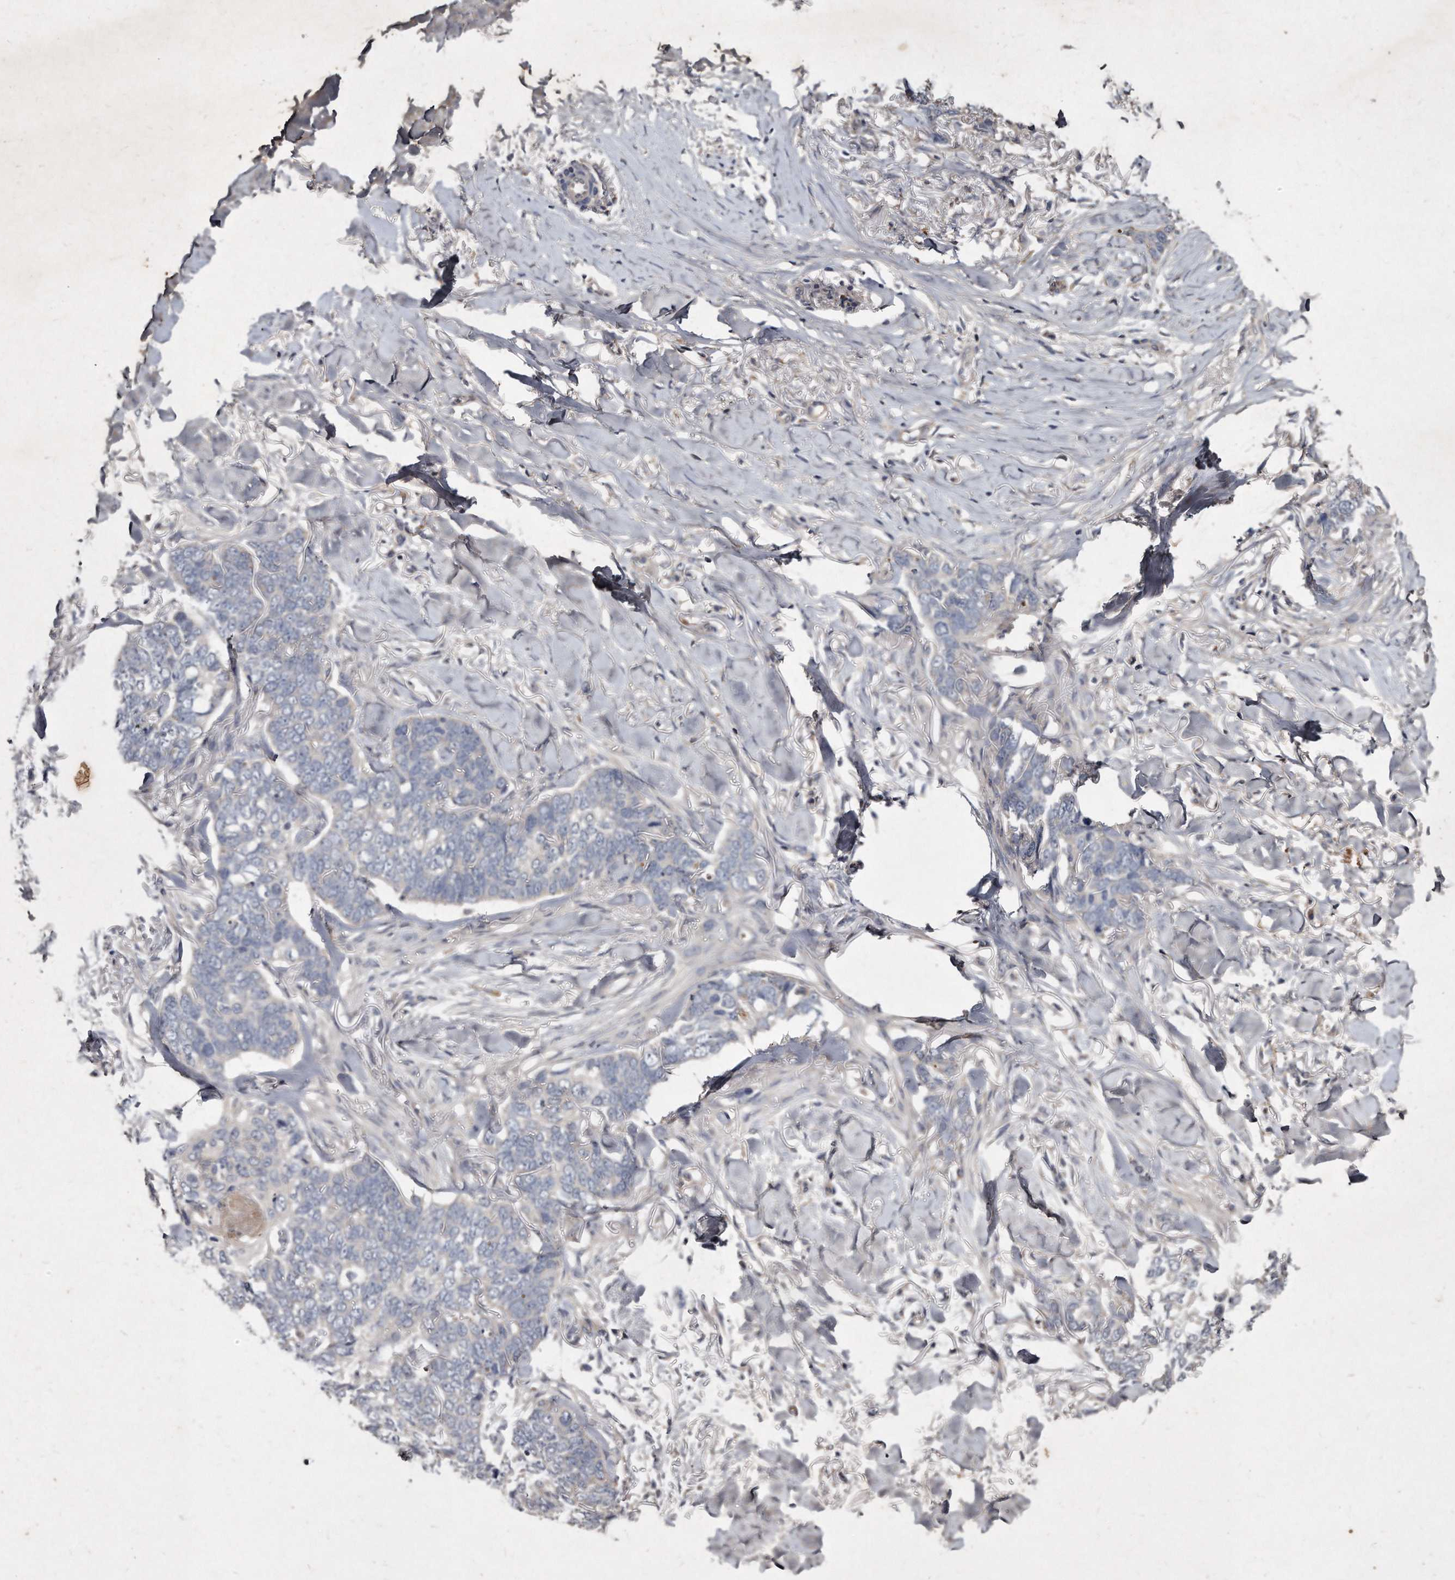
{"staining": {"intensity": "negative", "quantity": "none", "location": "none"}, "tissue": "skin cancer", "cell_type": "Tumor cells", "image_type": "cancer", "snomed": [{"axis": "morphology", "description": "Normal tissue, NOS"}, {"axis": "morphology", "description": "Basal cell carcinoma"}, {"axis": "topography", "description": "Skin"}], "caption": "Skin cancer (basal cell carcinoma) stained for a protein using immunohistochemistry shows no staining tumor cells.", "gene": "KLHDC3", "patient": {"sex": "male", "age": 77}}